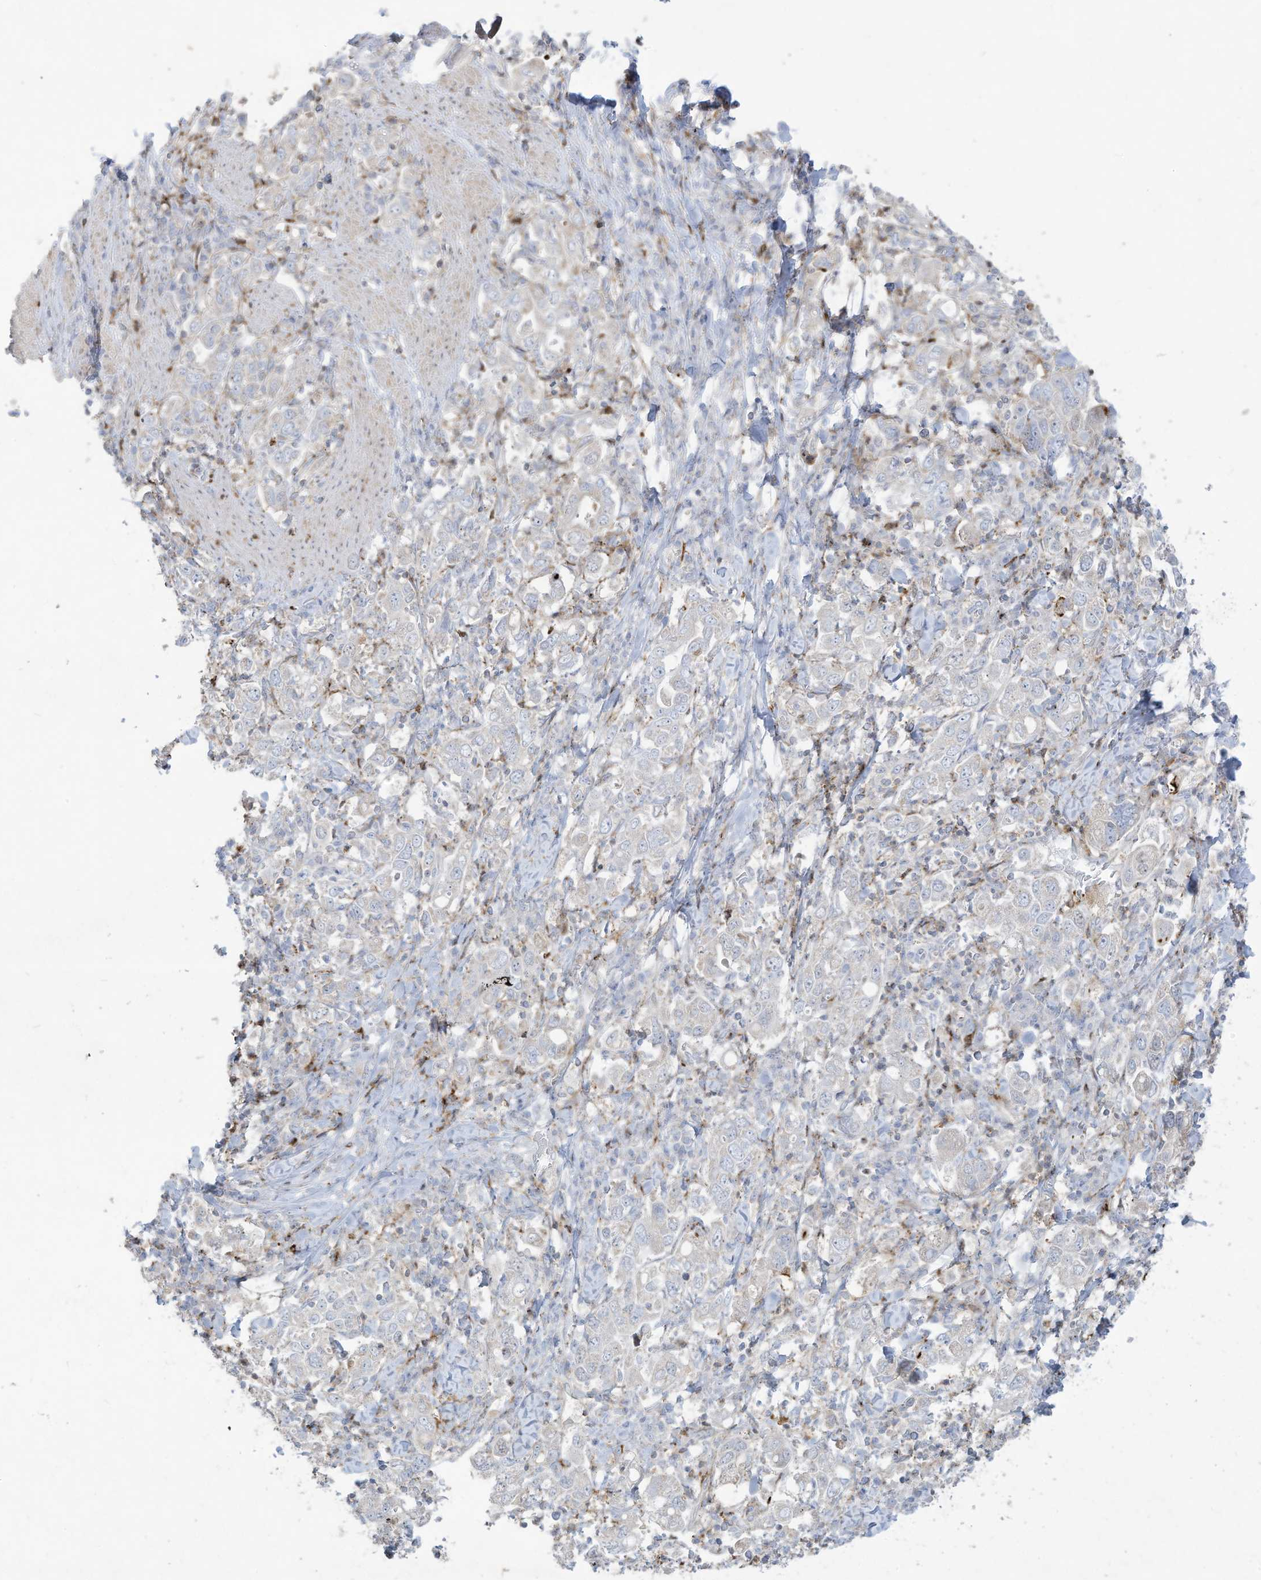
{"staining": {"intensity": "negative", "quantity": "none", "location": "none"}, "tissue": "stomach cancer", "cell_type": "Tumor cells", "image_type": "cancer", "snomed": [{"axis": "morphology", "description": "Adenocarcinoma, NOS"}, {"axis": "topography", "description": "Stomach, upper"}], "caption": "A micrograph of stomach cancer (adenocarcinoma) stained for a protein reveals no brown staining in tumor cells.", "gene": "THNSL2", "patient": {"sex": "male", "age": 62}}